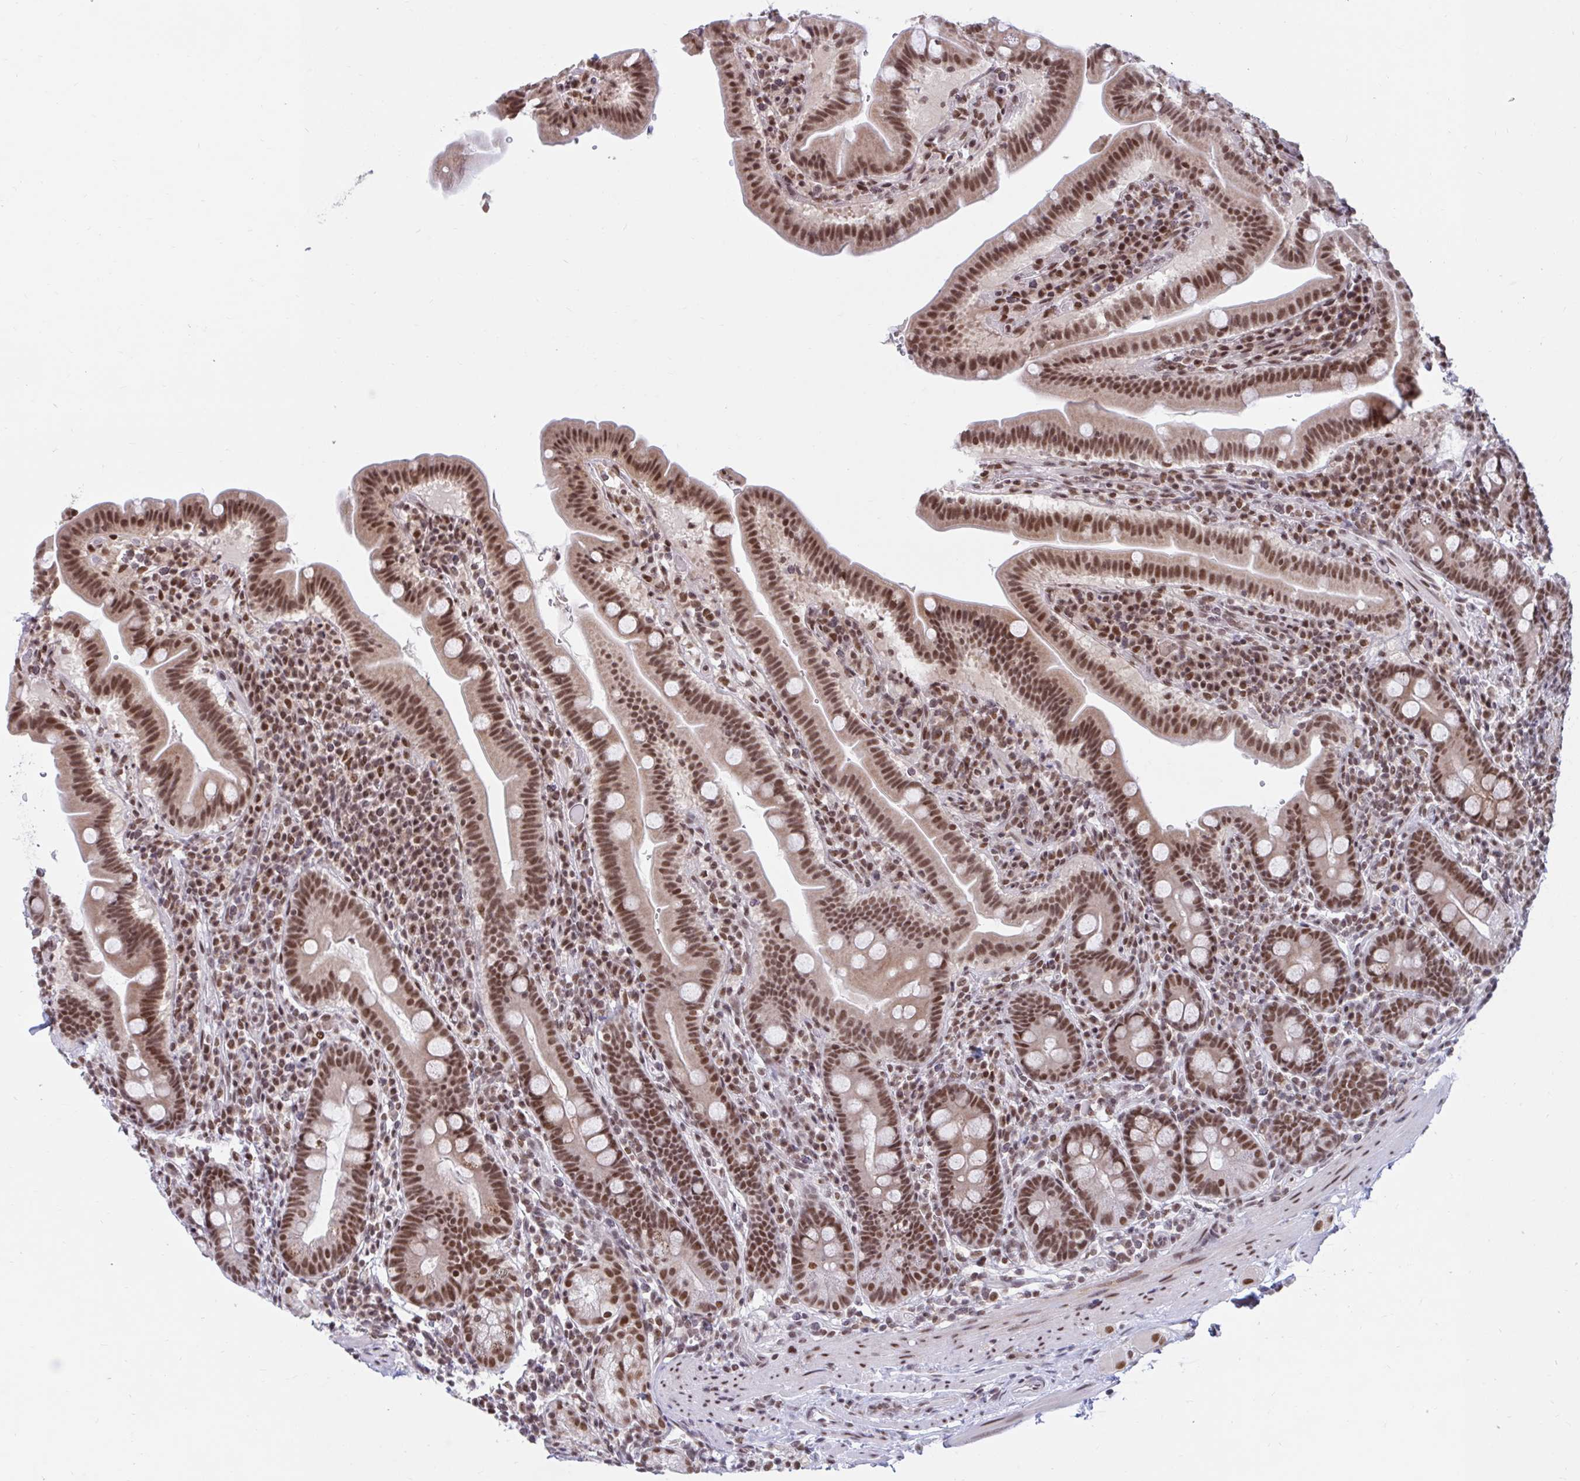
{"staining": {"intensity": "strong", "quantity": ">75%", "location": "nuclear"}, "tissue": "small intestine", "cell_type": "Glandular cells", "image_type": "normal", "snomed": [{"axis": "morphology", "description": "Normal tissue, NOS"}, {"axis": "topography", "description": "Small intestine"}], "caption": "Immunohistochemistry (IHC) micrograph of normal small intestine stained for a protein (brown), which reveals high levels of strong nuclear positivity in approximately >75% of glandular cells.", "gene": "PHF10", "patient": {"sex": "male", "age": 26}}